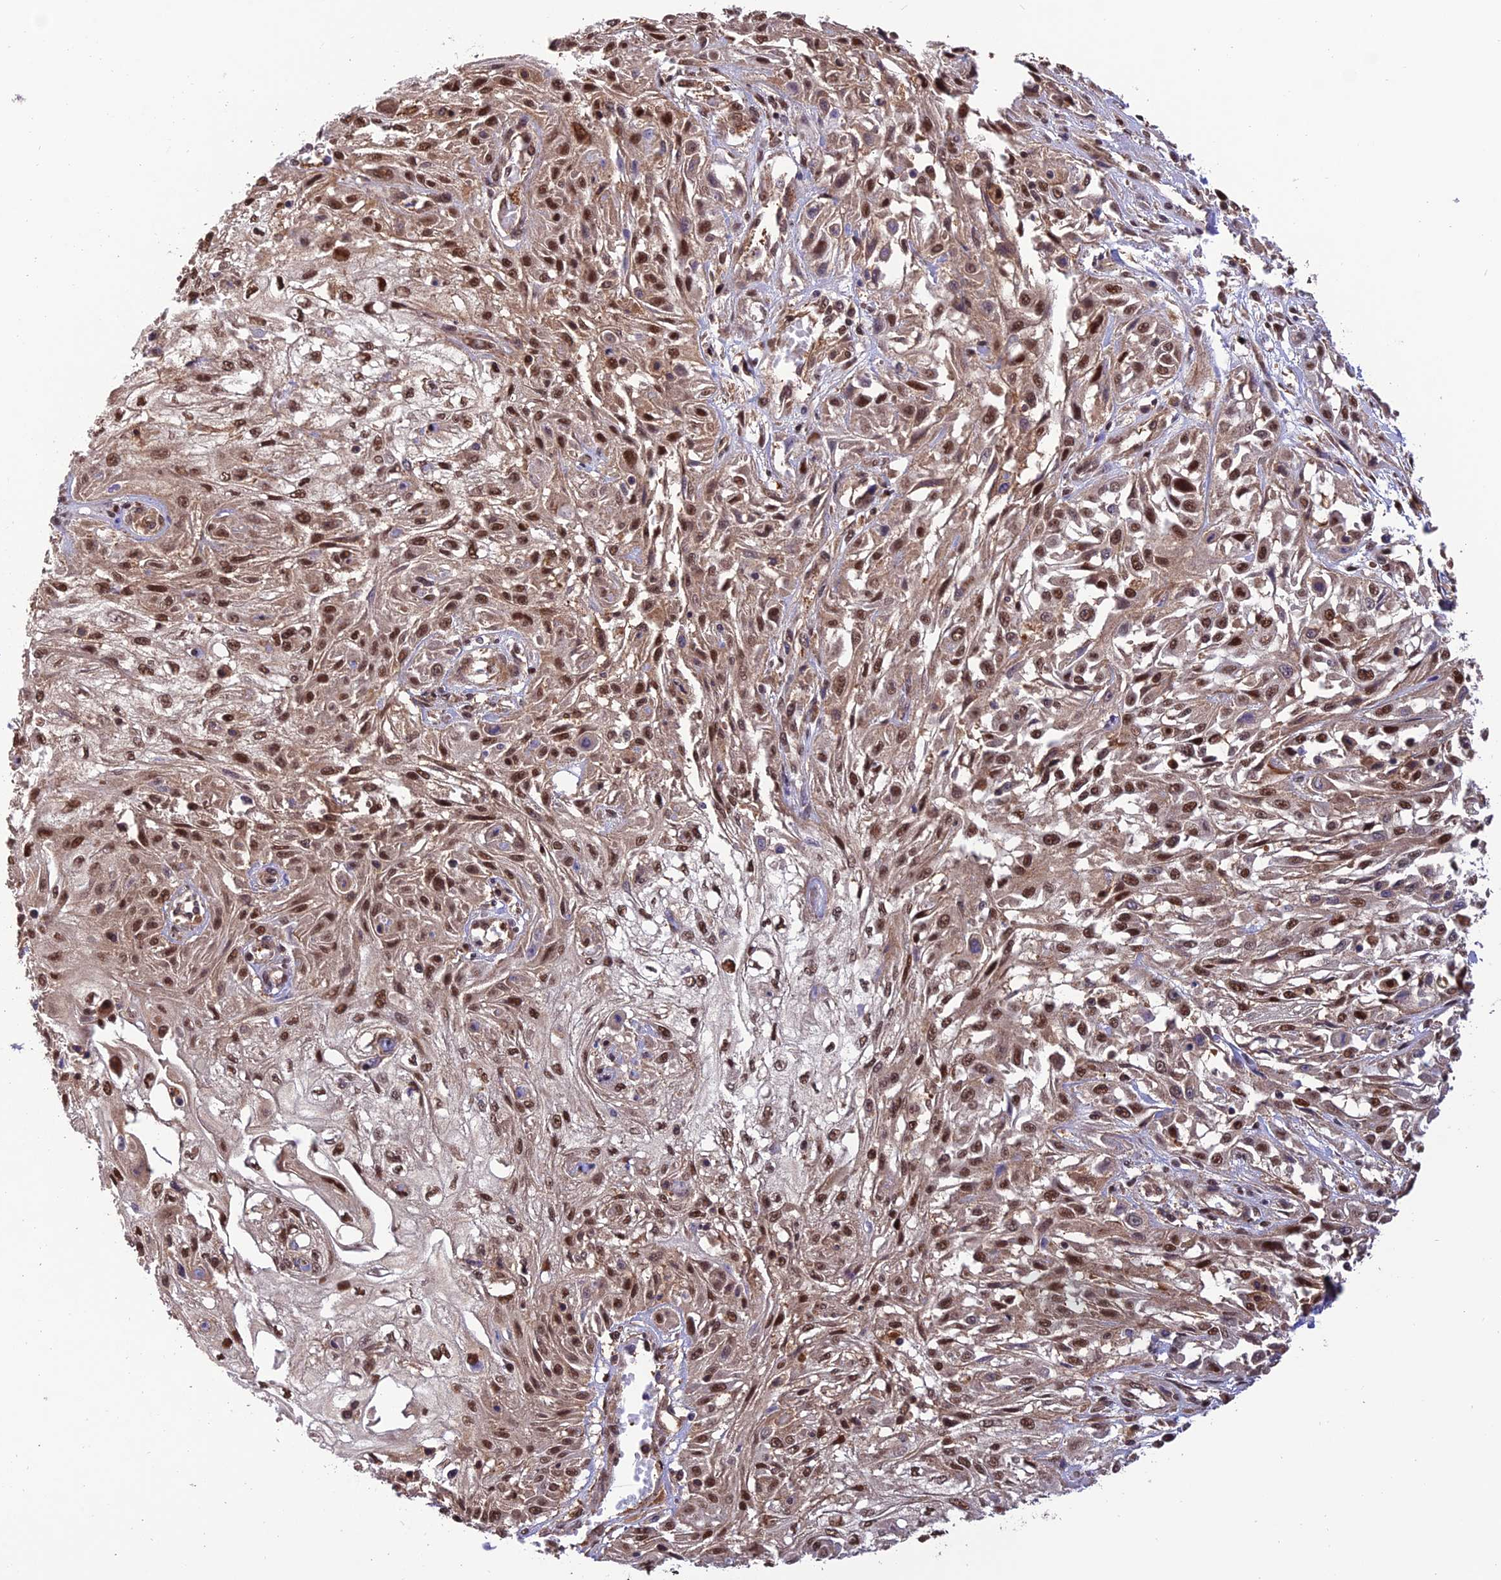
{"staining": {"intensity": "strong", "quantity": ">75%", "location": "nuclear"}, "tissue": "skin cancer", "cell_type": "Tumor cells", "image_type": "cancer", "snomed": [{"axis": "morphology", "description": "Squamous cell carcinoma, NOS"}, {"axis": "morphology", "description": "Squamous cell carcinoma, metastatic, NOS"}, {"axis": "topography", "description": "Skin"}, {"axis": "topography", "description": "Lymph node"}], "caption": "Protein expression analysis of skin cancer shows strong nuclear expression in about >75% of tumor cells.", "gene": "PSMB3", "patient": {"sex": "male", "age": 75}}